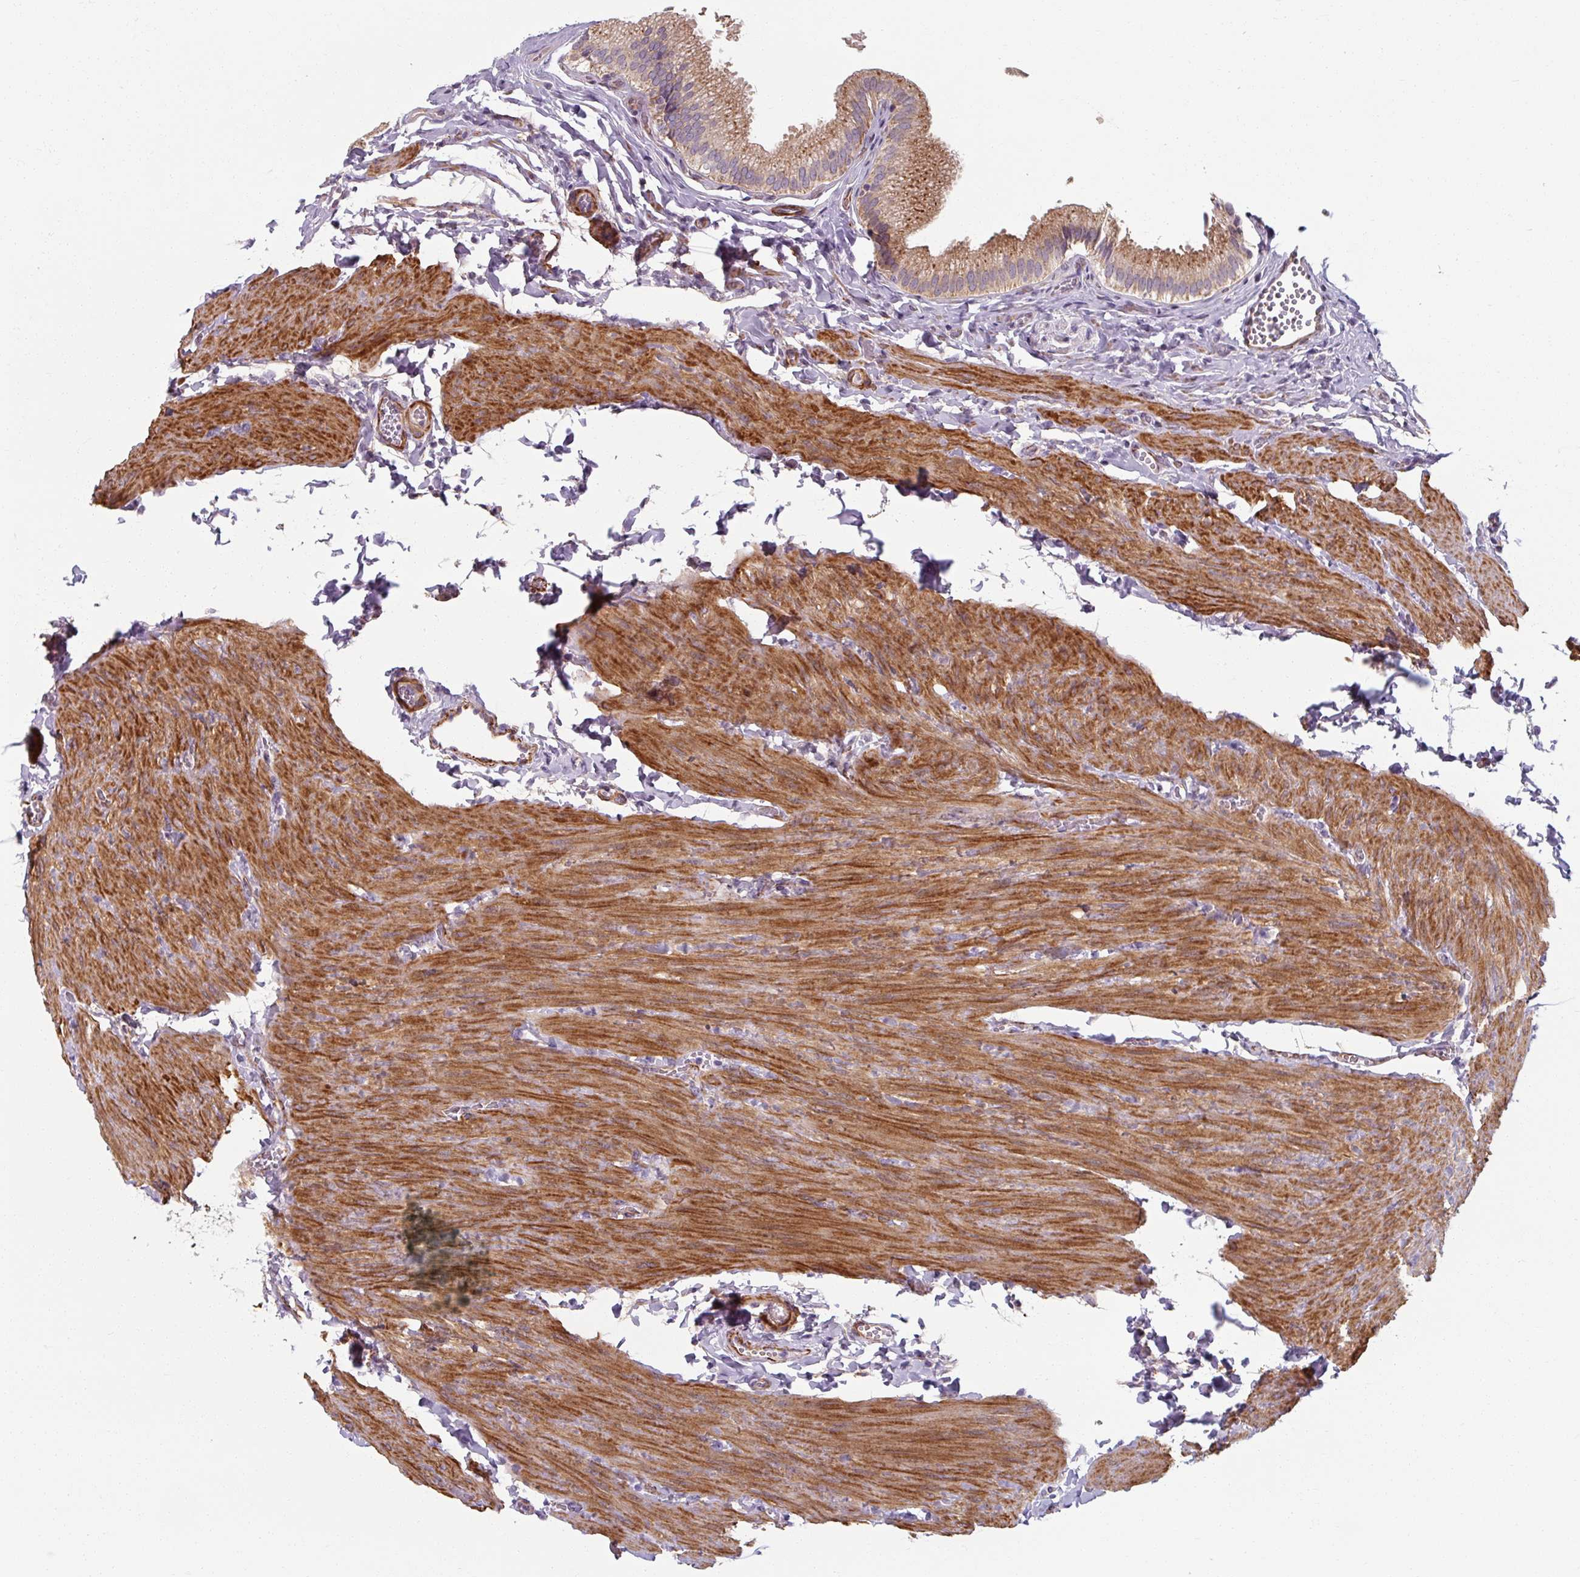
{"staining": {"intensity": "strong", "quantity": "25%-75%", "location": "cytoplasmic/membranous"}, "tissue": "gallbladder", "cell_type": "Glandular cells", "image_type": "normal", "snomed": [{"axis": "morphology", "description": "Normal tissue, NOS"}, {"axis": "topography", "description": "Gallbladder"}, {"axis": "topography", "description": "Peripheral nerve tissue"}], "caption": "This histopathology image demonstrates benign gallbladder stained with immunohistochemistry (IHC) to label a protein in brown. The cytoplasmic/membranous of glandular cells show strong positivity for the protein. Nuclei are counter-stained blue.", "gene": "MRPS5", "patient": {"sex": "male", "age": 17}}